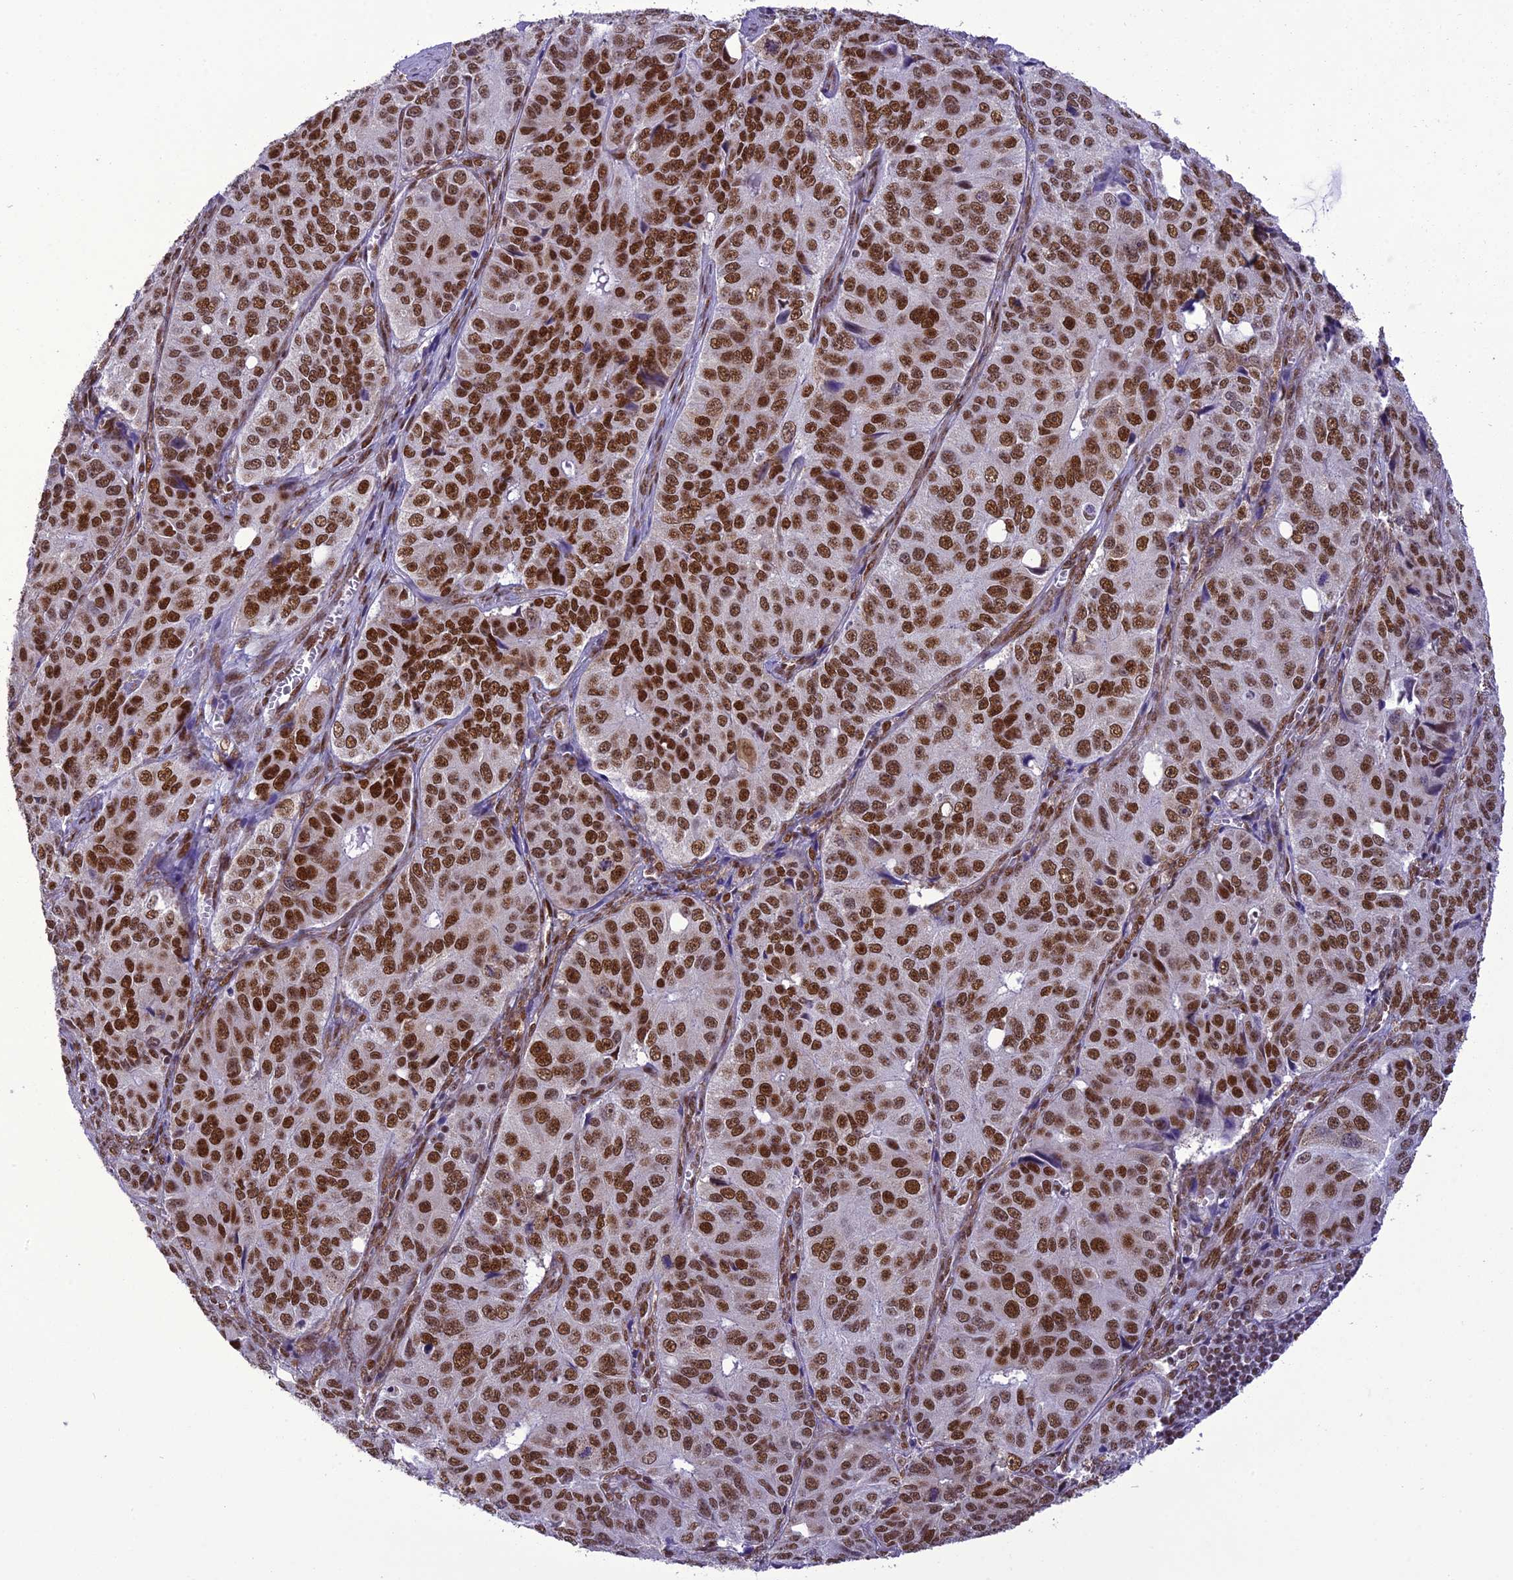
{"staining": {"intensity": "strong", "quantity": ">75%", "location": "nuclear"}, "tissue": "ovarian cancer", "cell_type": "Tumor cells", "image_type": "cancer", "snomed": [{"axis": "morphology", "description": "Carcinoma, endometroid"}, {"axis": "topography", "description": "Ovary"}], "caption": "A micrograph showing strong nuclear staining in approximately >75% of tumor cells in ovarian cancer (endometroid carcinoma), as visualized by brown immunohistochemical staining.", "gene": "DDX1", "patient": {"sex": "female", "age": 51}}